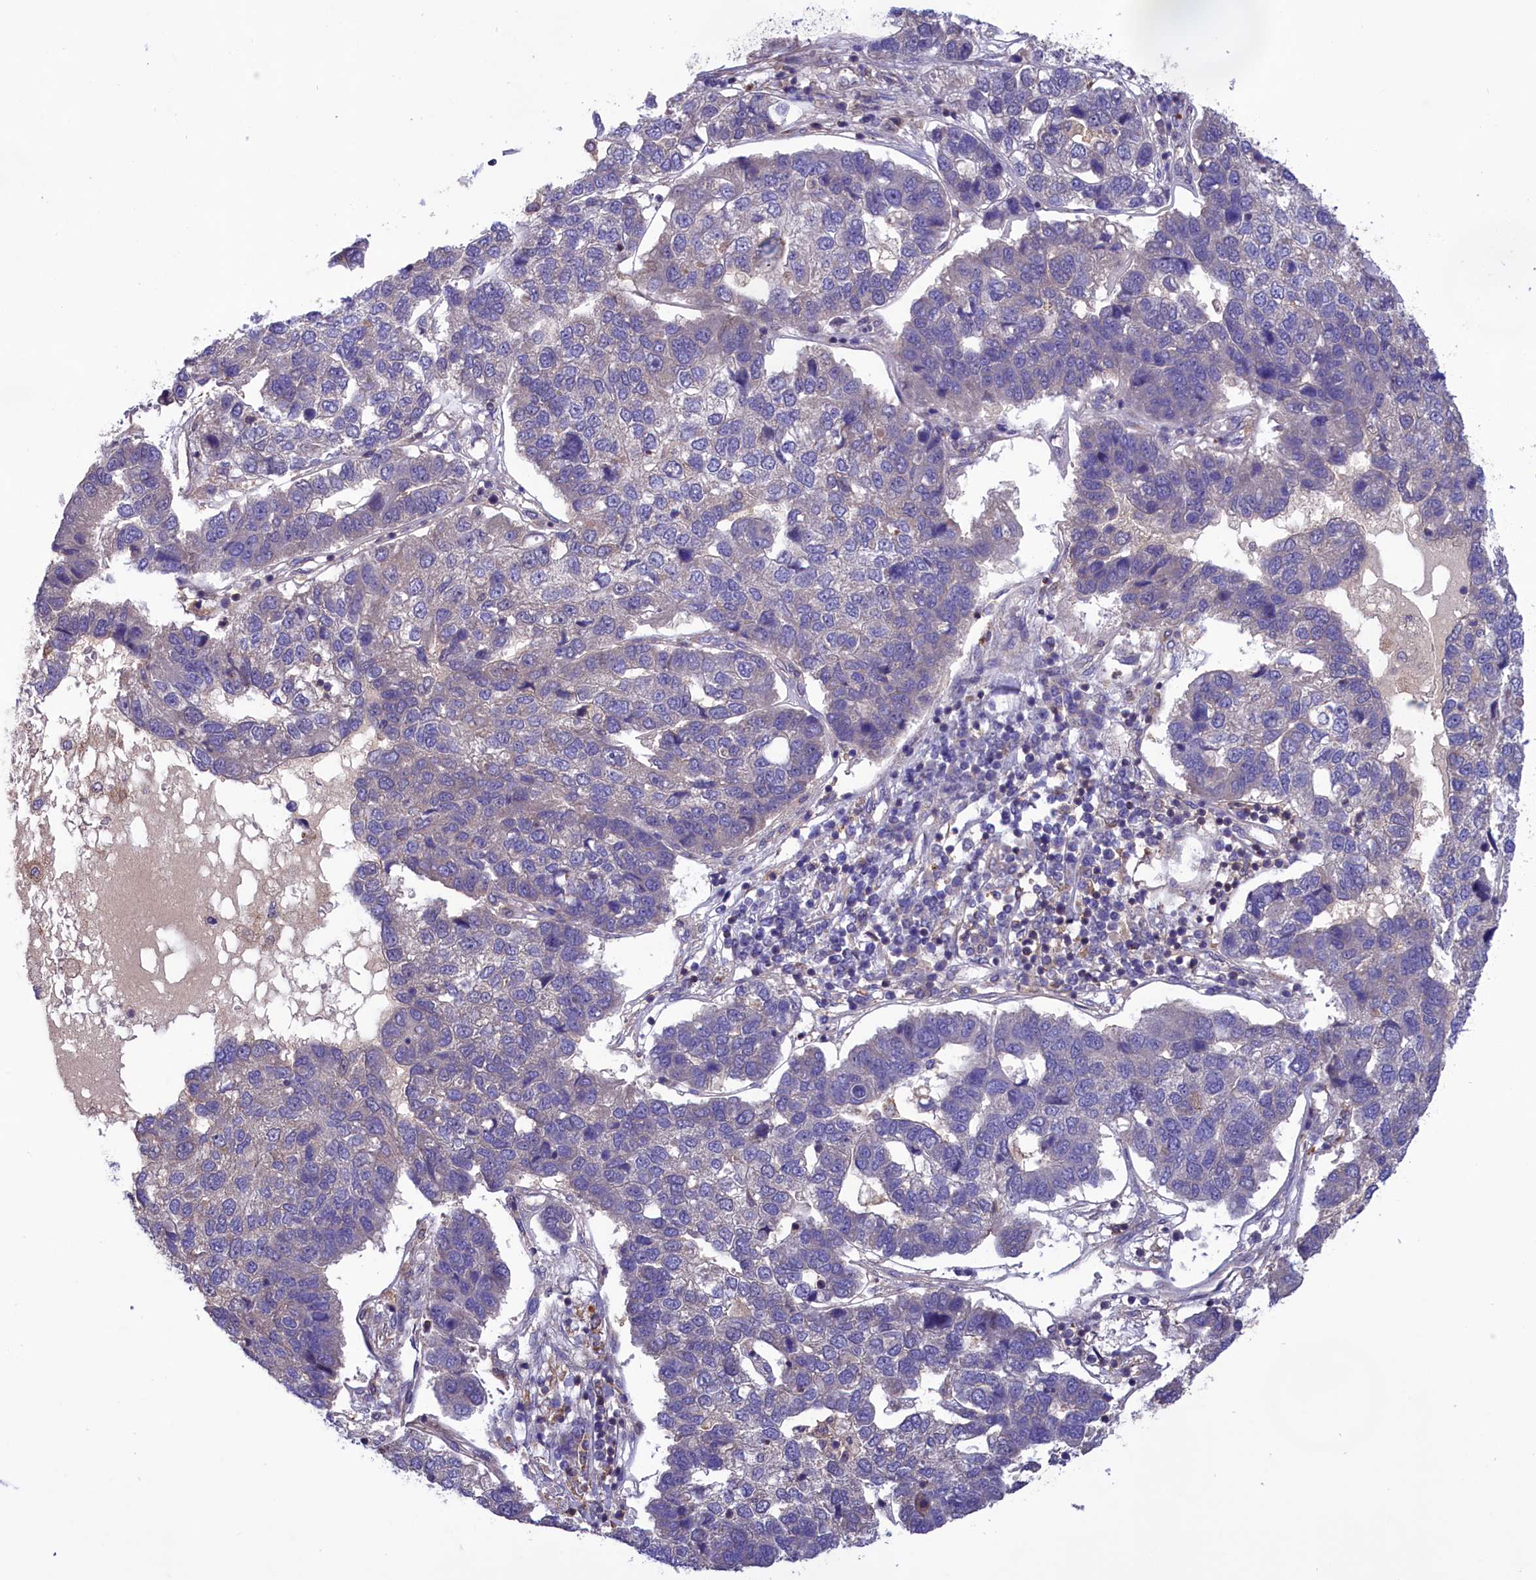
{"staining": {"intensity": "negative", "quantity": "none", "location": "none"}, "tissue": "pancreatic cancer", "cell_type": "Tumor cells", "image_type": "cancer", "snomed": [{"axis": "morphology", "description": "Adenocarcinoma, NOS"}, {"axis": "topography", "description": "Pancreas"}], "caption": "Protein analysis of pancreatic cancer (adenocarcinoma) displays no significant expression in tumor cells.", "gene": "AMDHD2", "patient": {"sex": "female", "age": 61}}